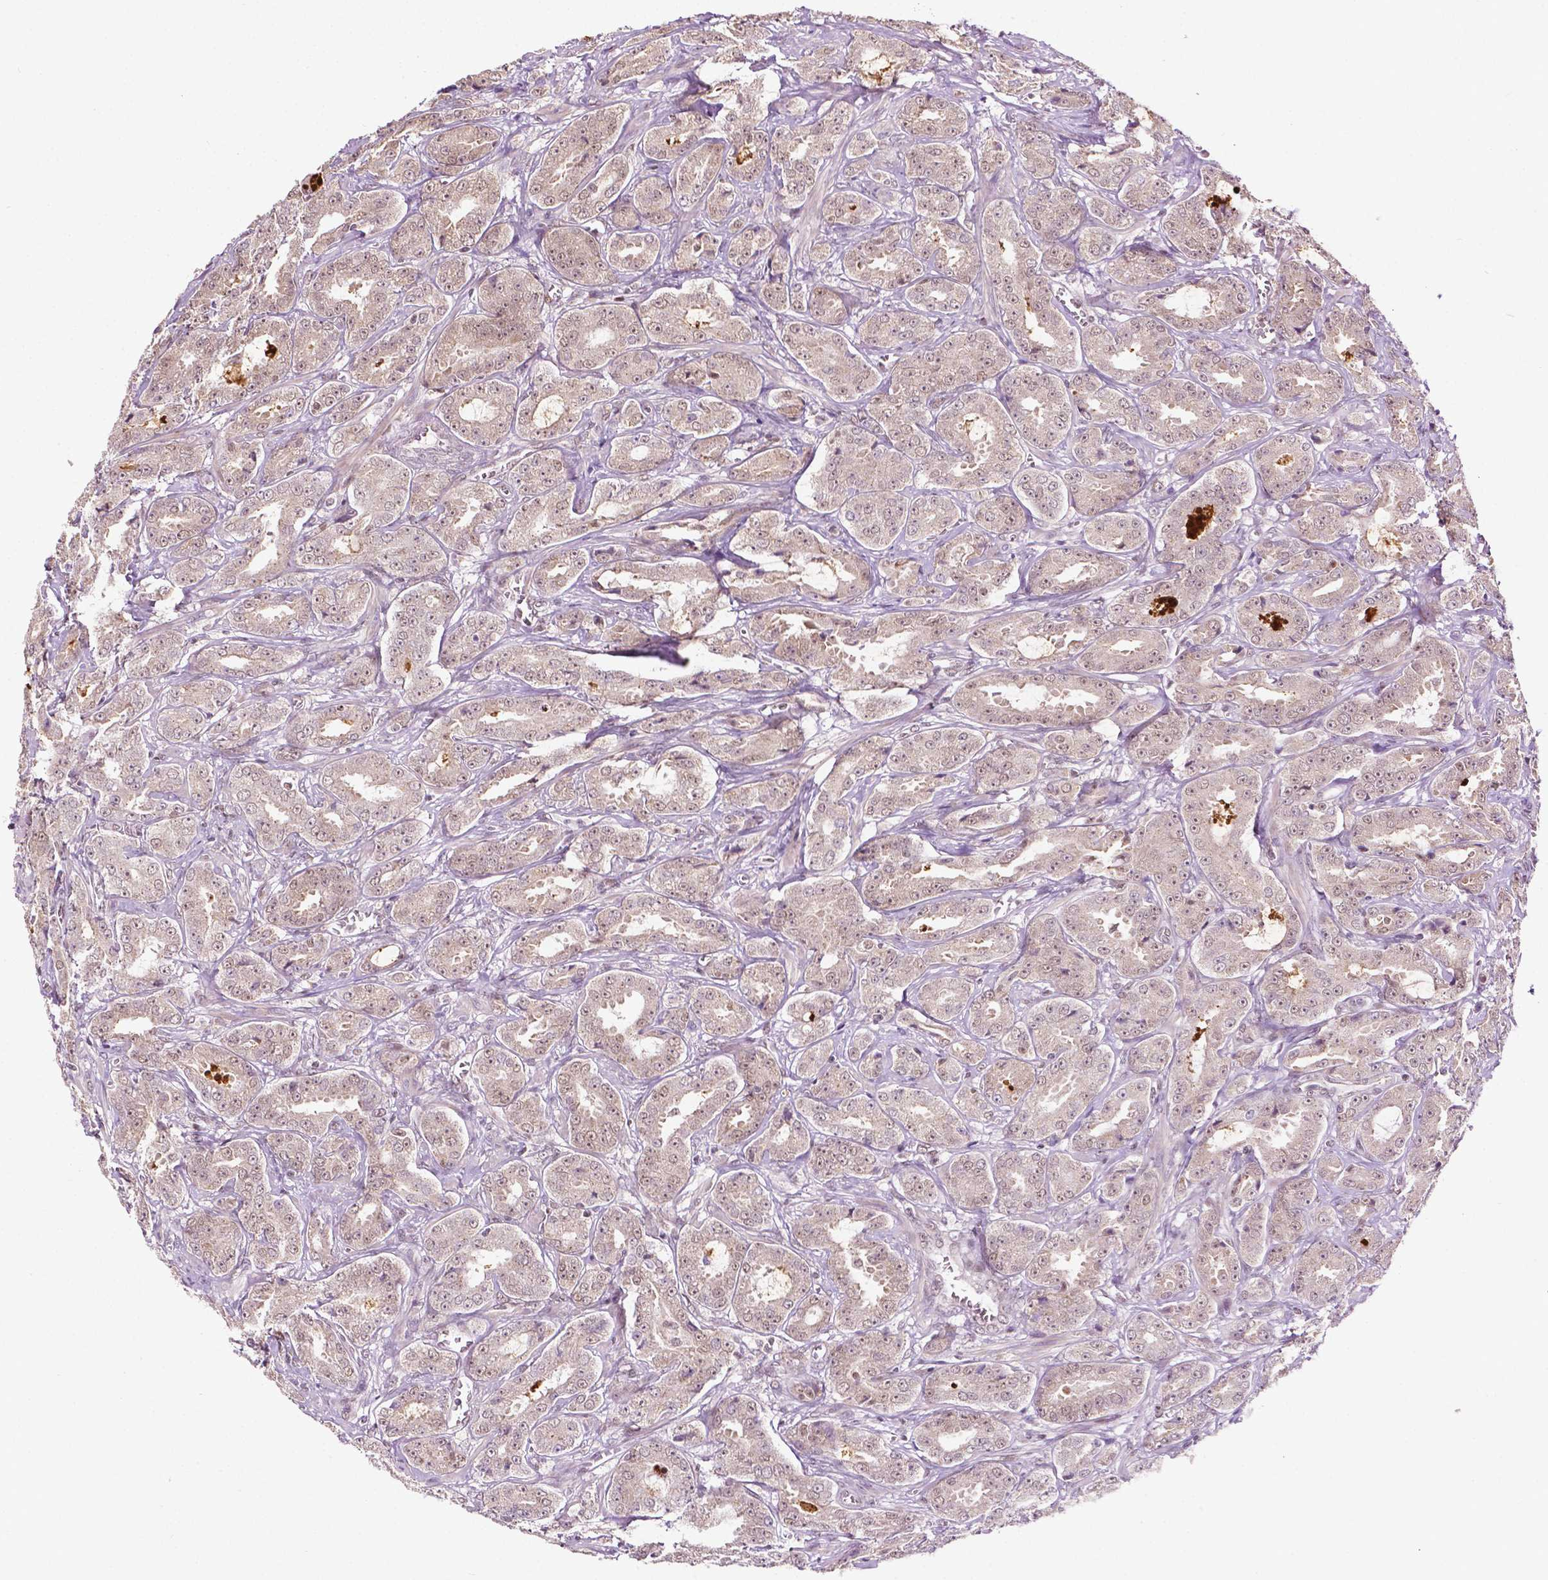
{"staining": {"intensity": "weak", "quantity": "25%-75%", "location": "nuclear"}, "tissue": "prostate cancer", "cell_type": "Tumor cells", "image_type": "cancer", "snomed": [{"axis": "morphology", "description": "Adenocarcinoma, High grade"}, {"axis": "topography", "description": "Prostate"}], "caption": "Immunohistochemistry (IHC) image of human prostate cancer stained for a protein (brown), which exhibits low levels of weak nuclear positivity in approximately 25%-75% of tumor cells.", "gene": "ZNF41", "patient": {"sex": "male", "age": 64}}